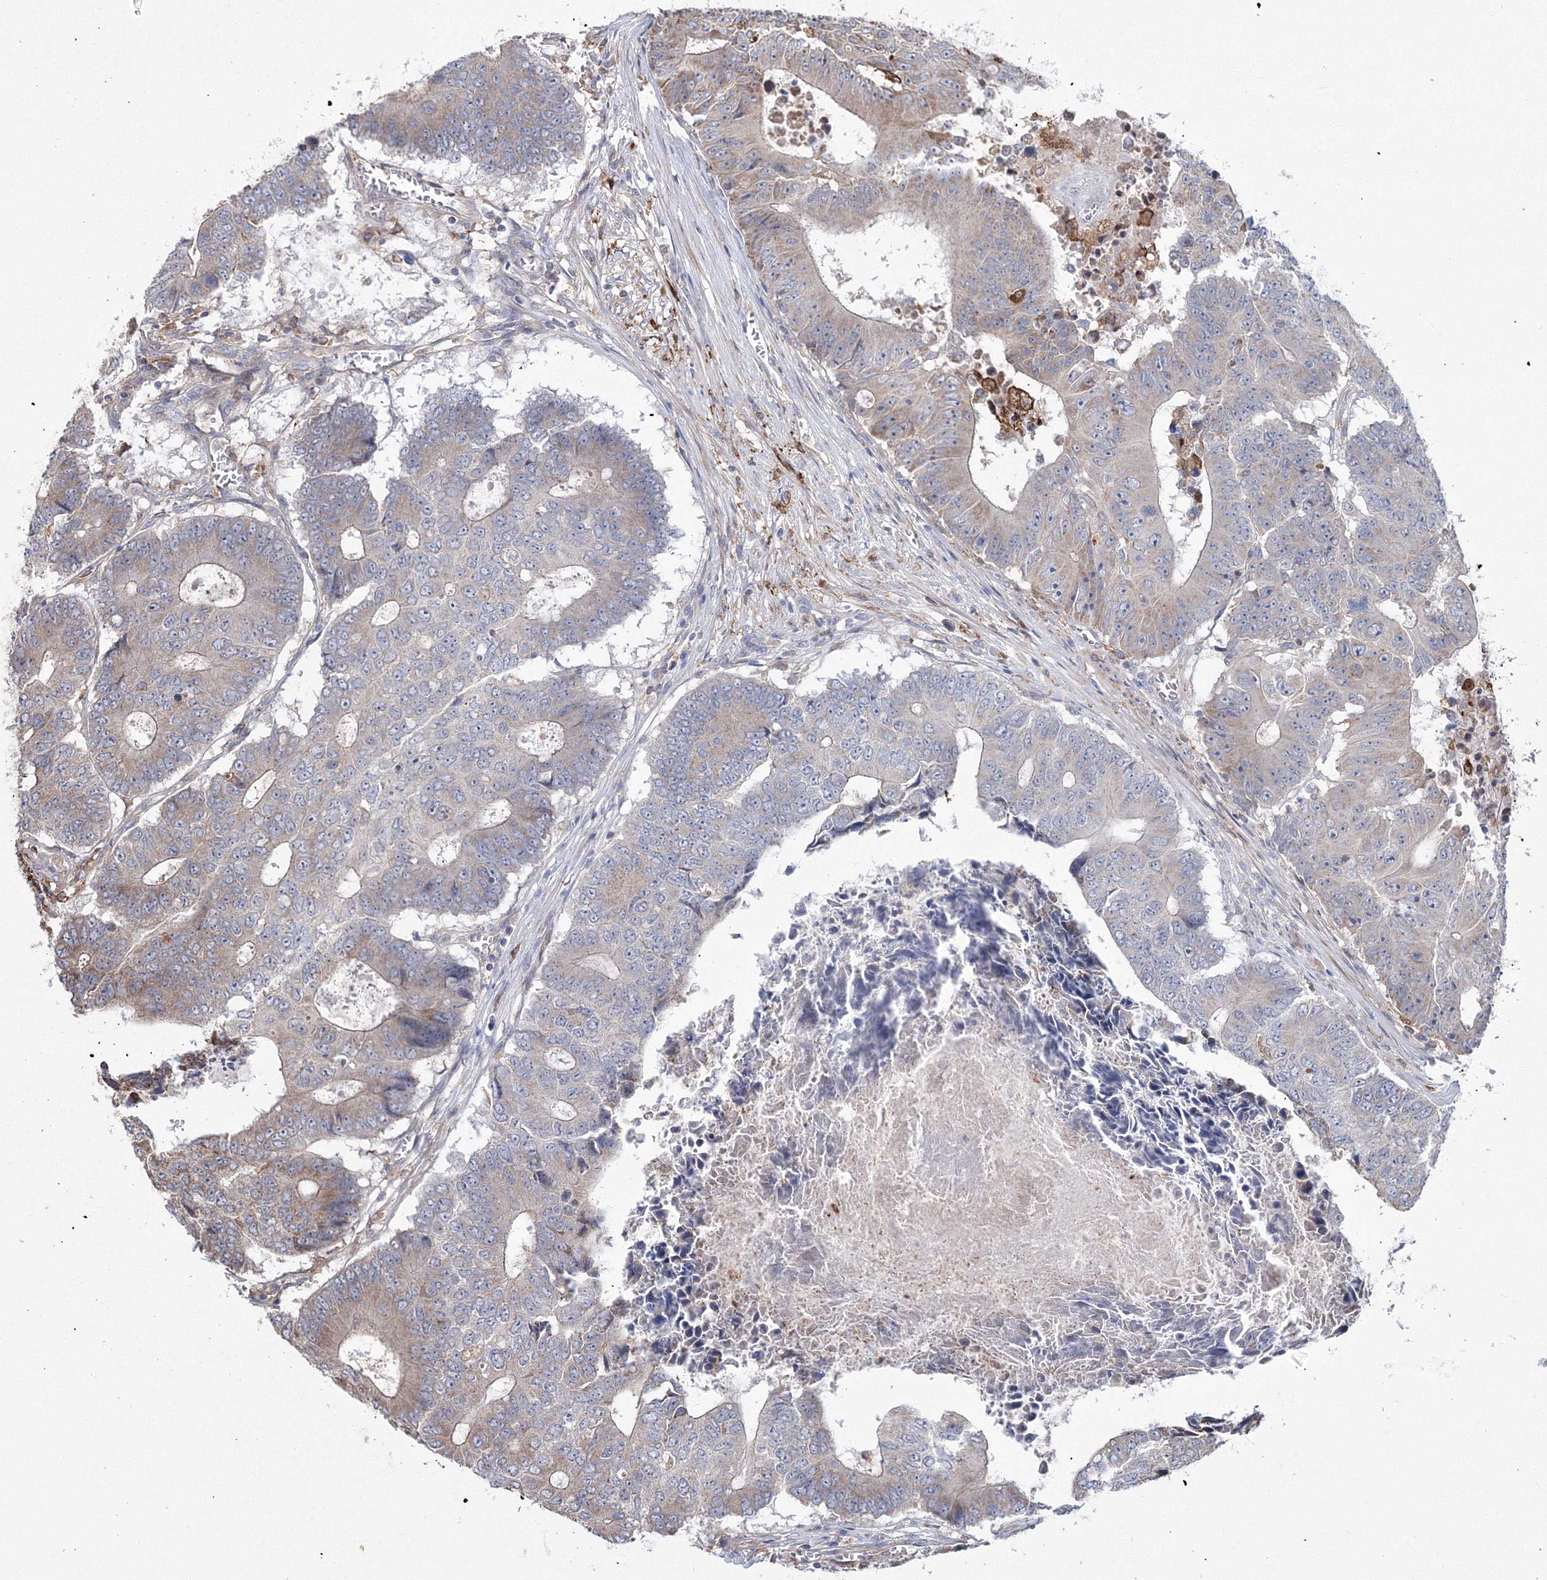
{"staining": {"intensity": "weak", "quantity": "<25%", "location": "cytoplasmic/membranous"}, "tissue": "colorectal cancer", "cell_type": "Tumor cells", "image_type": "cancer", "snomed": [{"axis": "morphology", "description": "Adenocarcinoma, NOS"}, {"axis": "topography", "description": "Colon"}], "caption": "High power microscopy micrograph of an immunohistochemistry image of adenocarcinoma (colorectal), revealing no significant expression in tumor cells.", "gene": "RANBP3L", "patient": {"sex": "male", "age": 87}}